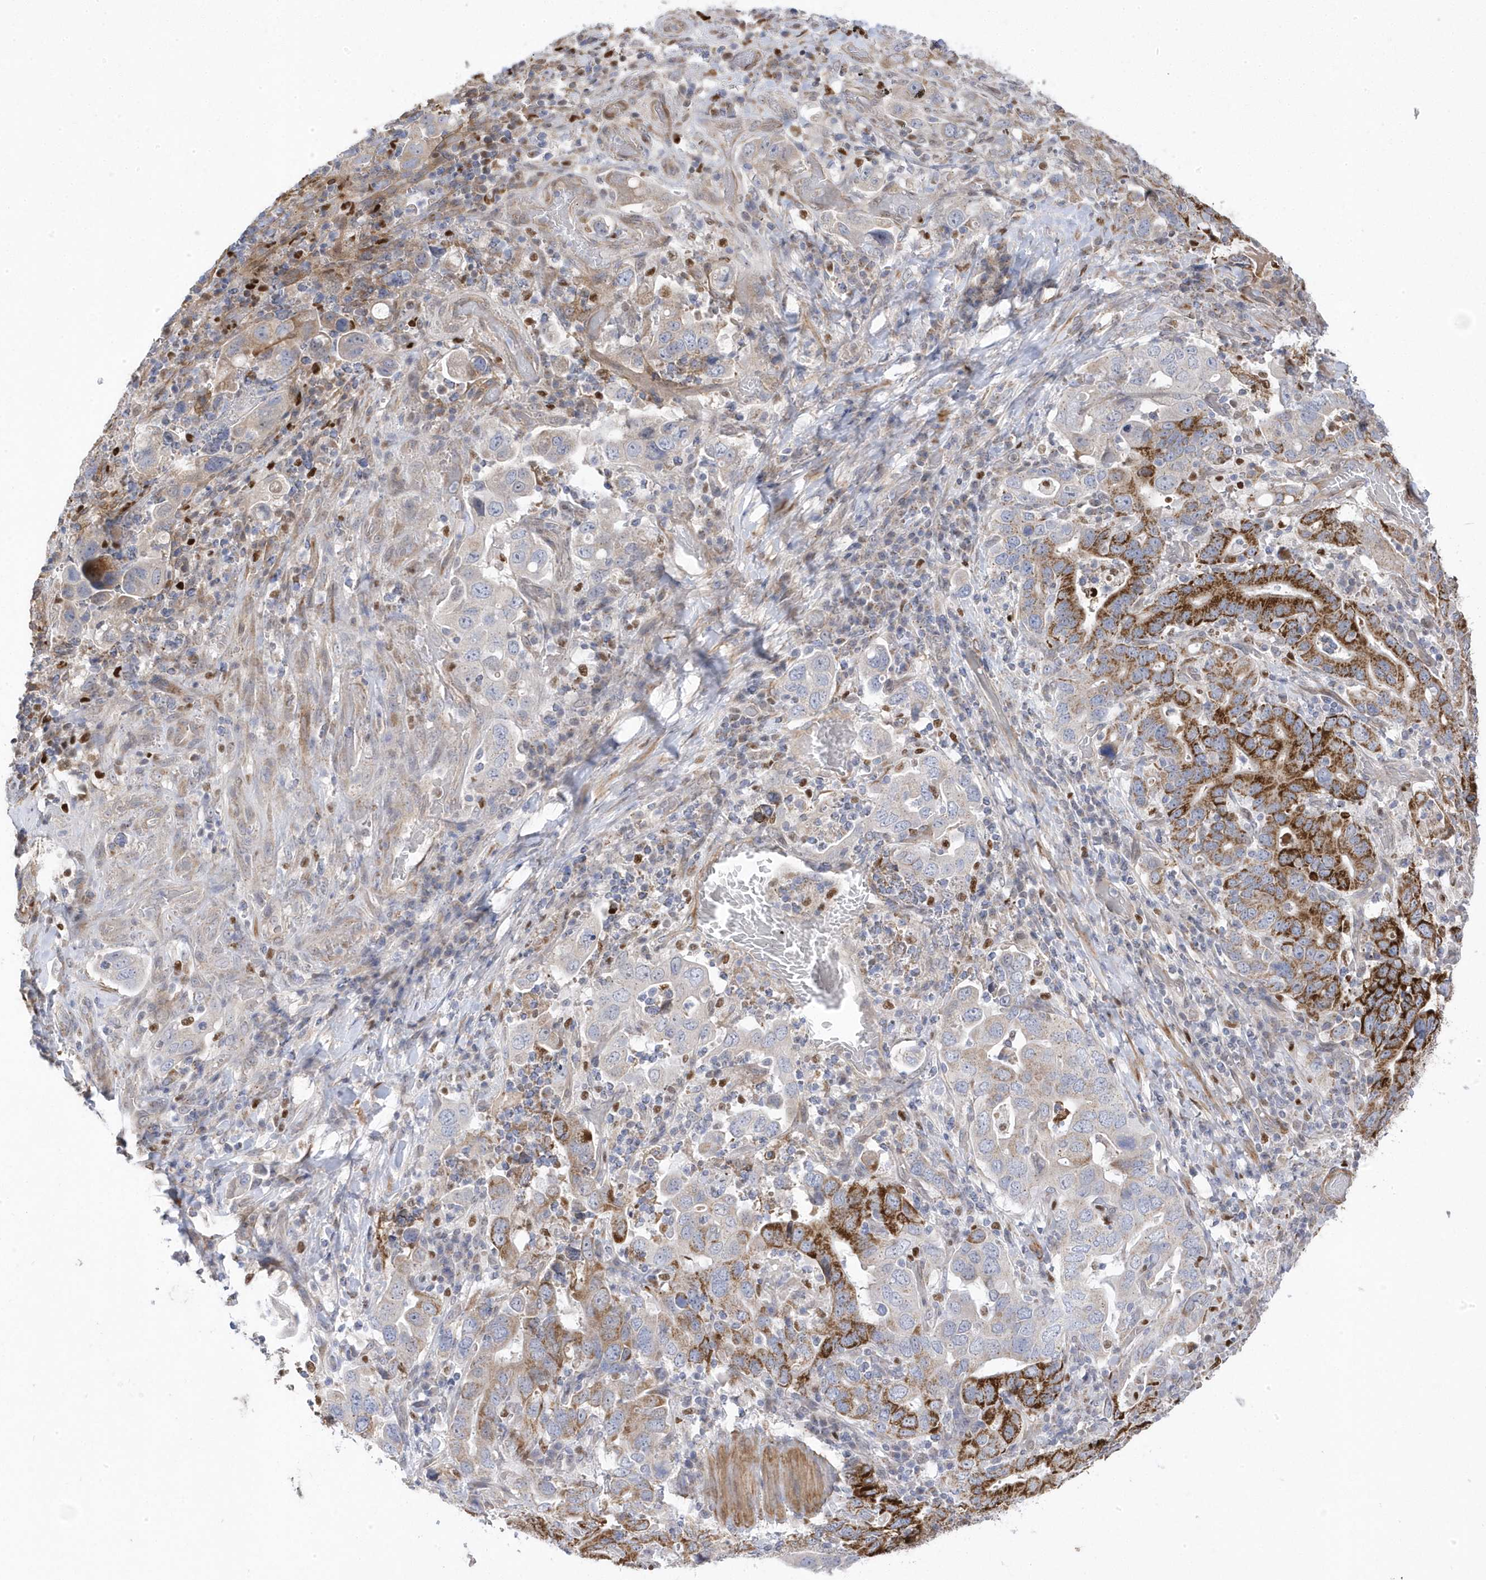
{"staining": {"intensity": "strong", "quantity": "25%-75%", "location": "cytoplasmic/membranous"}, "tissue": "stomach cancer", "cell_type": "Tumor cells", "image_type": "cancer", "snomed": [{"axis": "morphology", "description": "Adenocarcinoma, NOS"}, {"axis": "topography", "description": "Stomach, upper"}], "caption": "Protein staining of stomach adenocarcinoma tissue shows strong cytoplasmic/membranous expression in about 25%-75% of tumor cells.", "gene": "GTPBP6", "patient": {"sex": "male", "age": 62}}